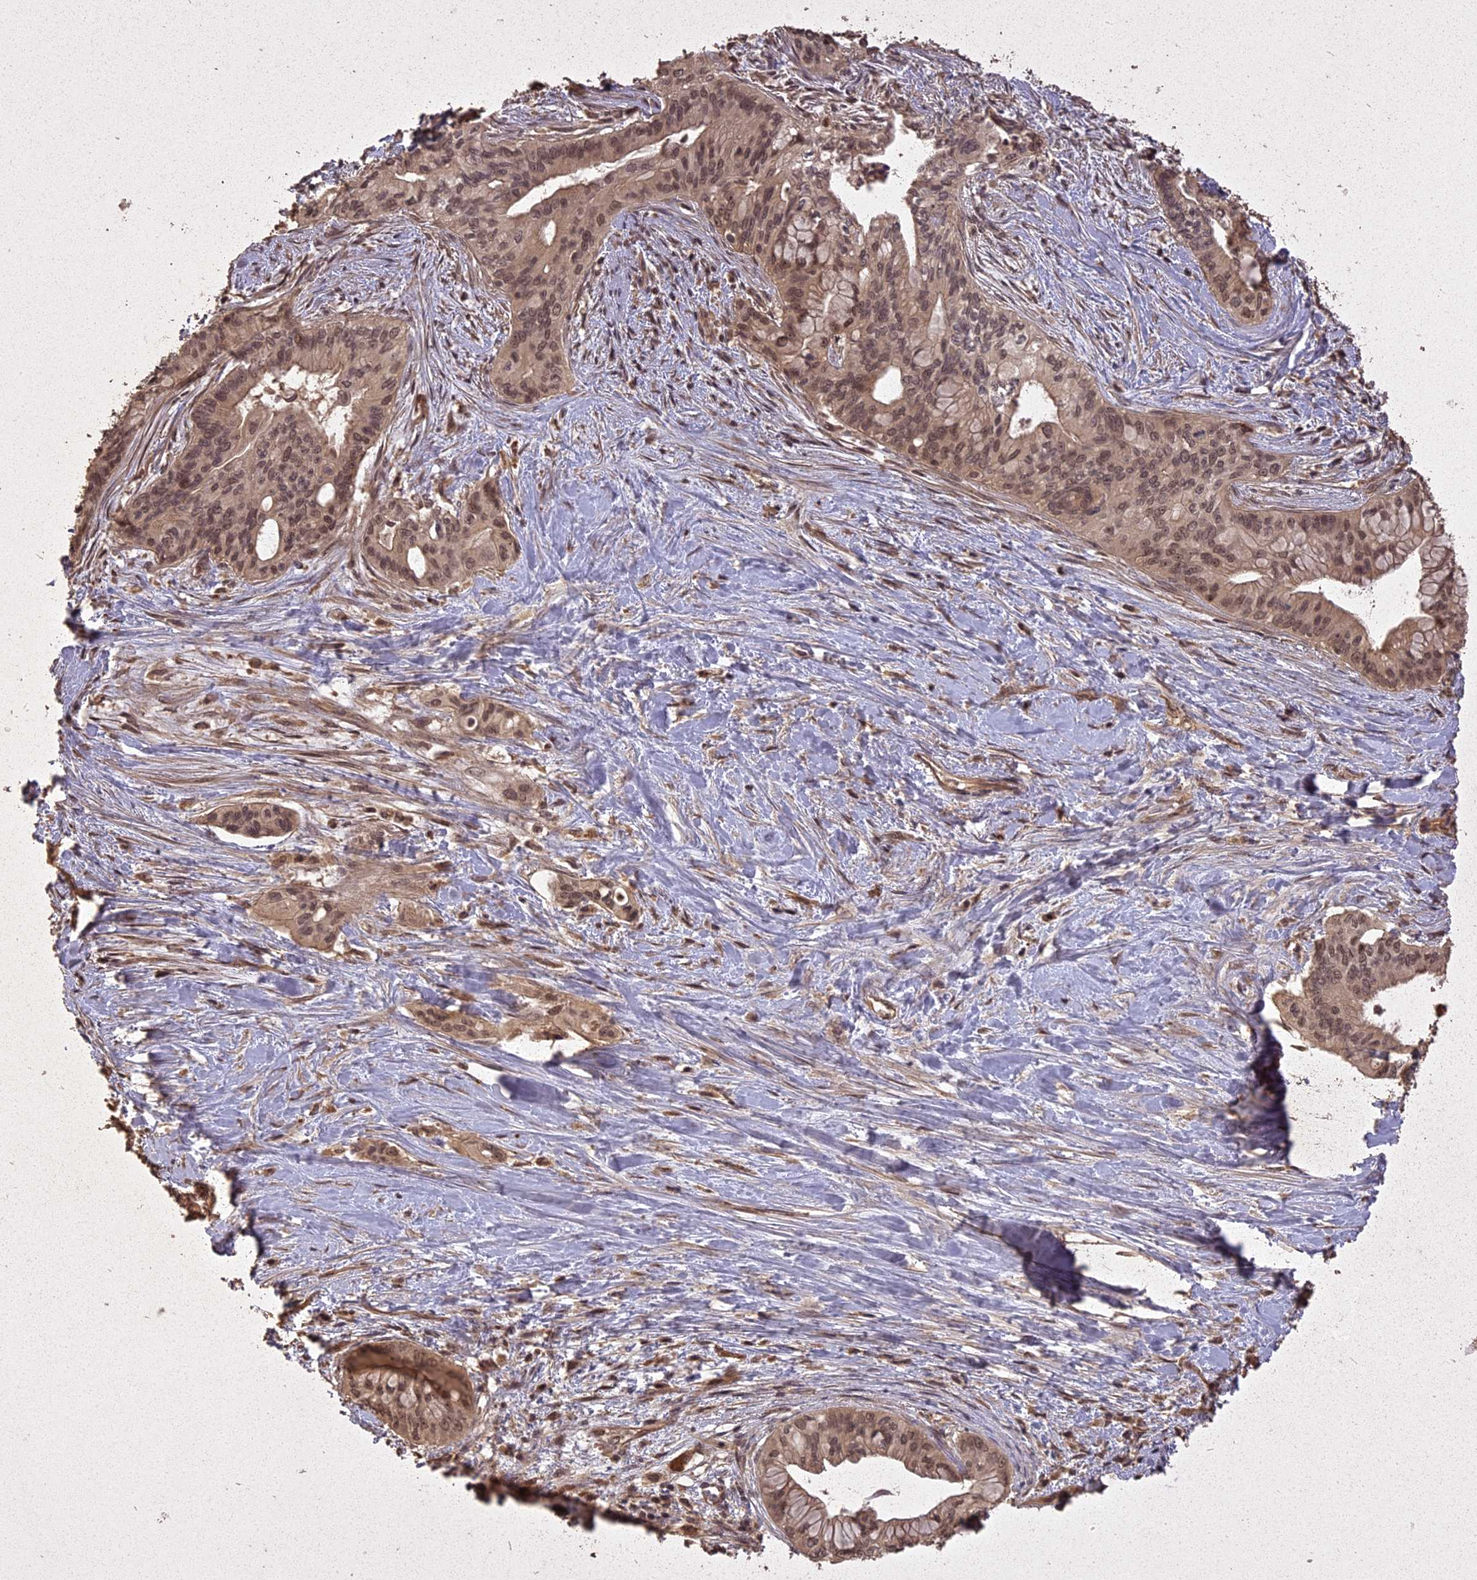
{"staining": {"intensity": "moderate", "quantity": ">75%", "location": "cytoplasmic/membranous,nuclear"}, "tissue": "pancreatic cancer", "cell_type": "Tumor cells", "image_type": "cancer", "snomed": [{"axis": "morphology", "description": "Adenocarcinoma, NOS"}, {"axis": "topography", "description": "Pancreas"}], "caption": "Adenocarcinoma (pancreatic) stained for a protein (brown) displays moderate cytoplasmic/membranous and nuclear positive staining in about >75% of tumor cells.", "gene": "LIN37", "patient": {"sex": "male", "age": 46}}